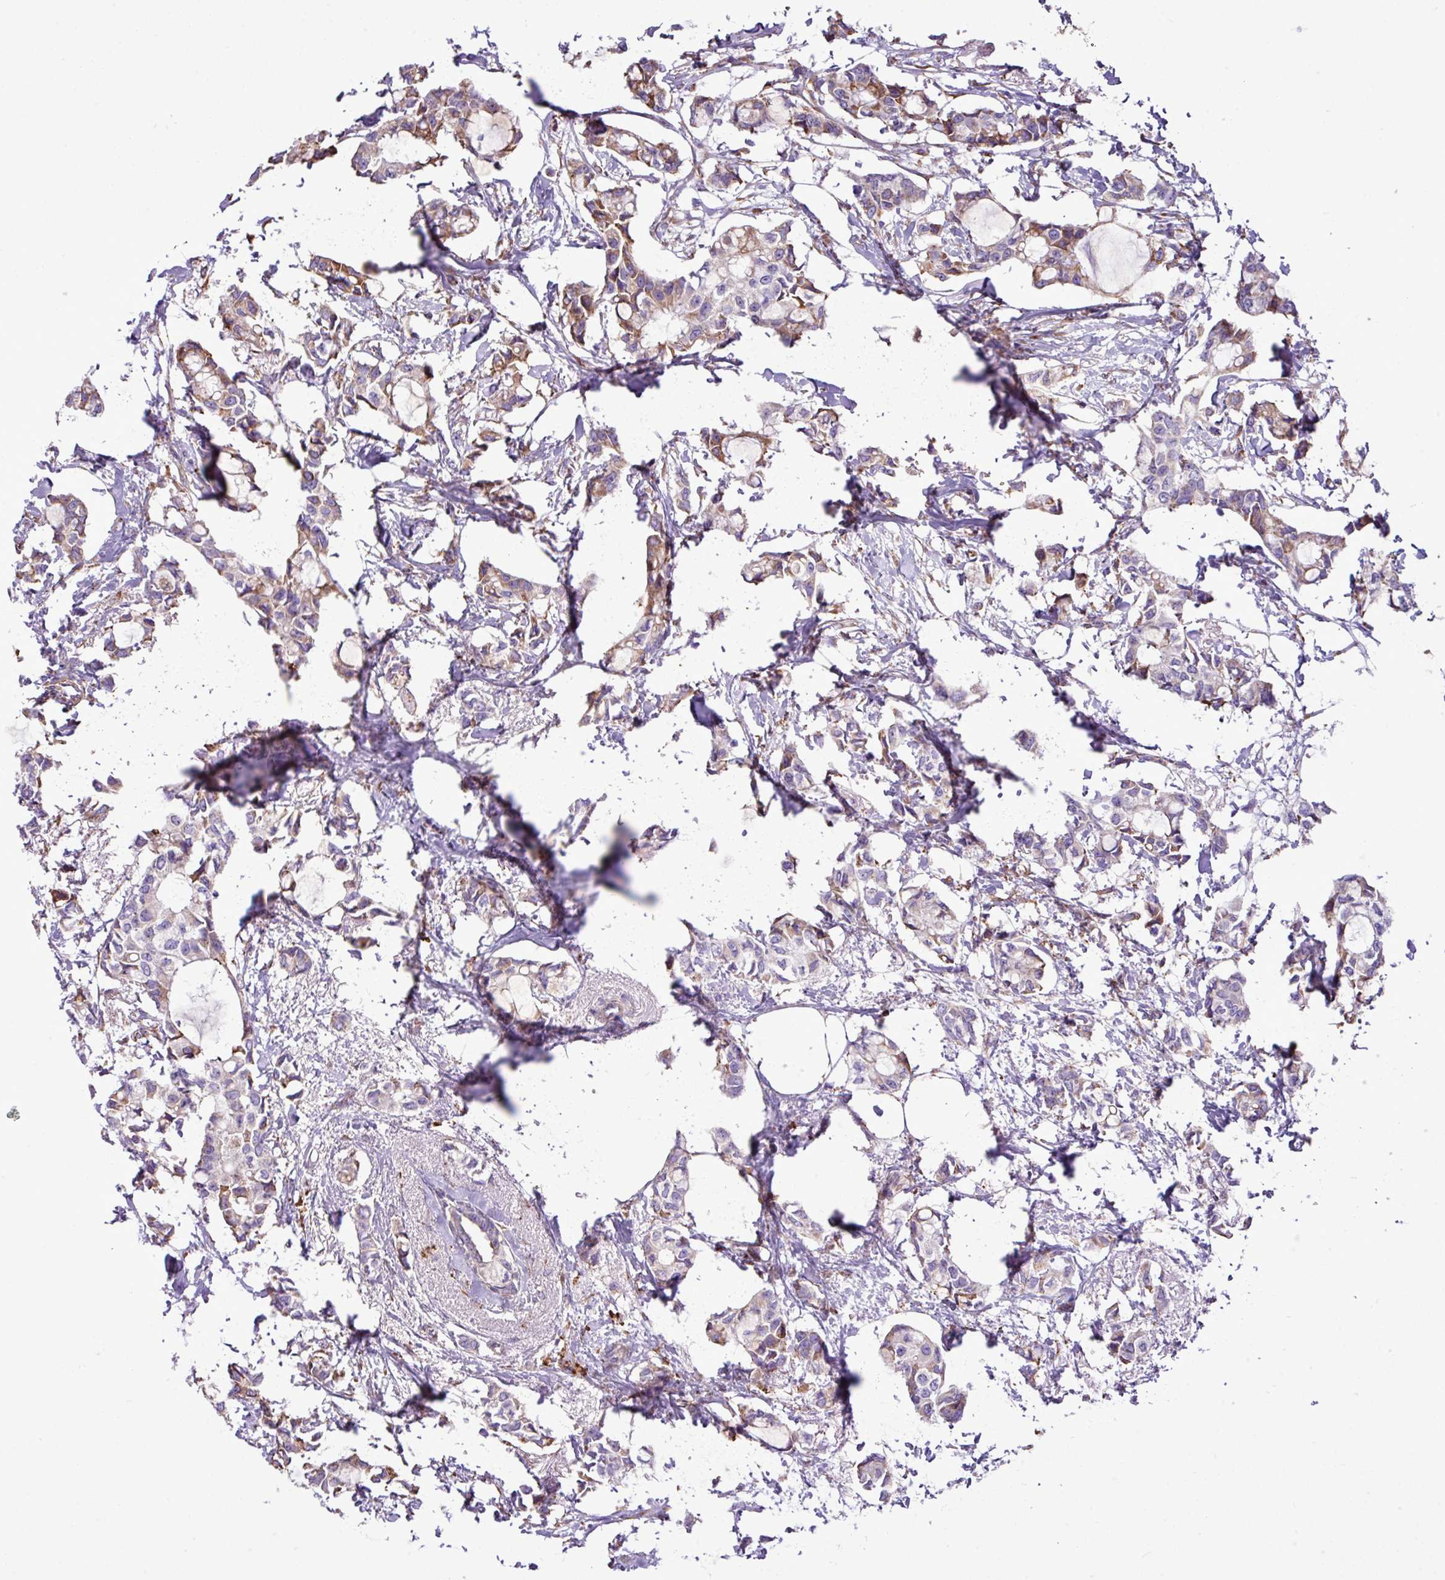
{"staining": {"intensity": "moderate", "quantity": "<25%", "location": "cytoplasmic/membranous"}, "tissue": "breast cancer", "cell_type": "Tumor cells", "image_type": "cancer", "snomed": [{"axis": "morphology", "description": "Duct carcinoma"}, {"axis": "topography", "description": "Breast"}], "caption": "Protein staining exhibits moderate cytoplasmic/membranous positivity in about <25% of tumor cells in breast invasive ductal carcinoma.", "gene": "ZSCAN5A", "patient": {"sex": "female", "age": 73}}